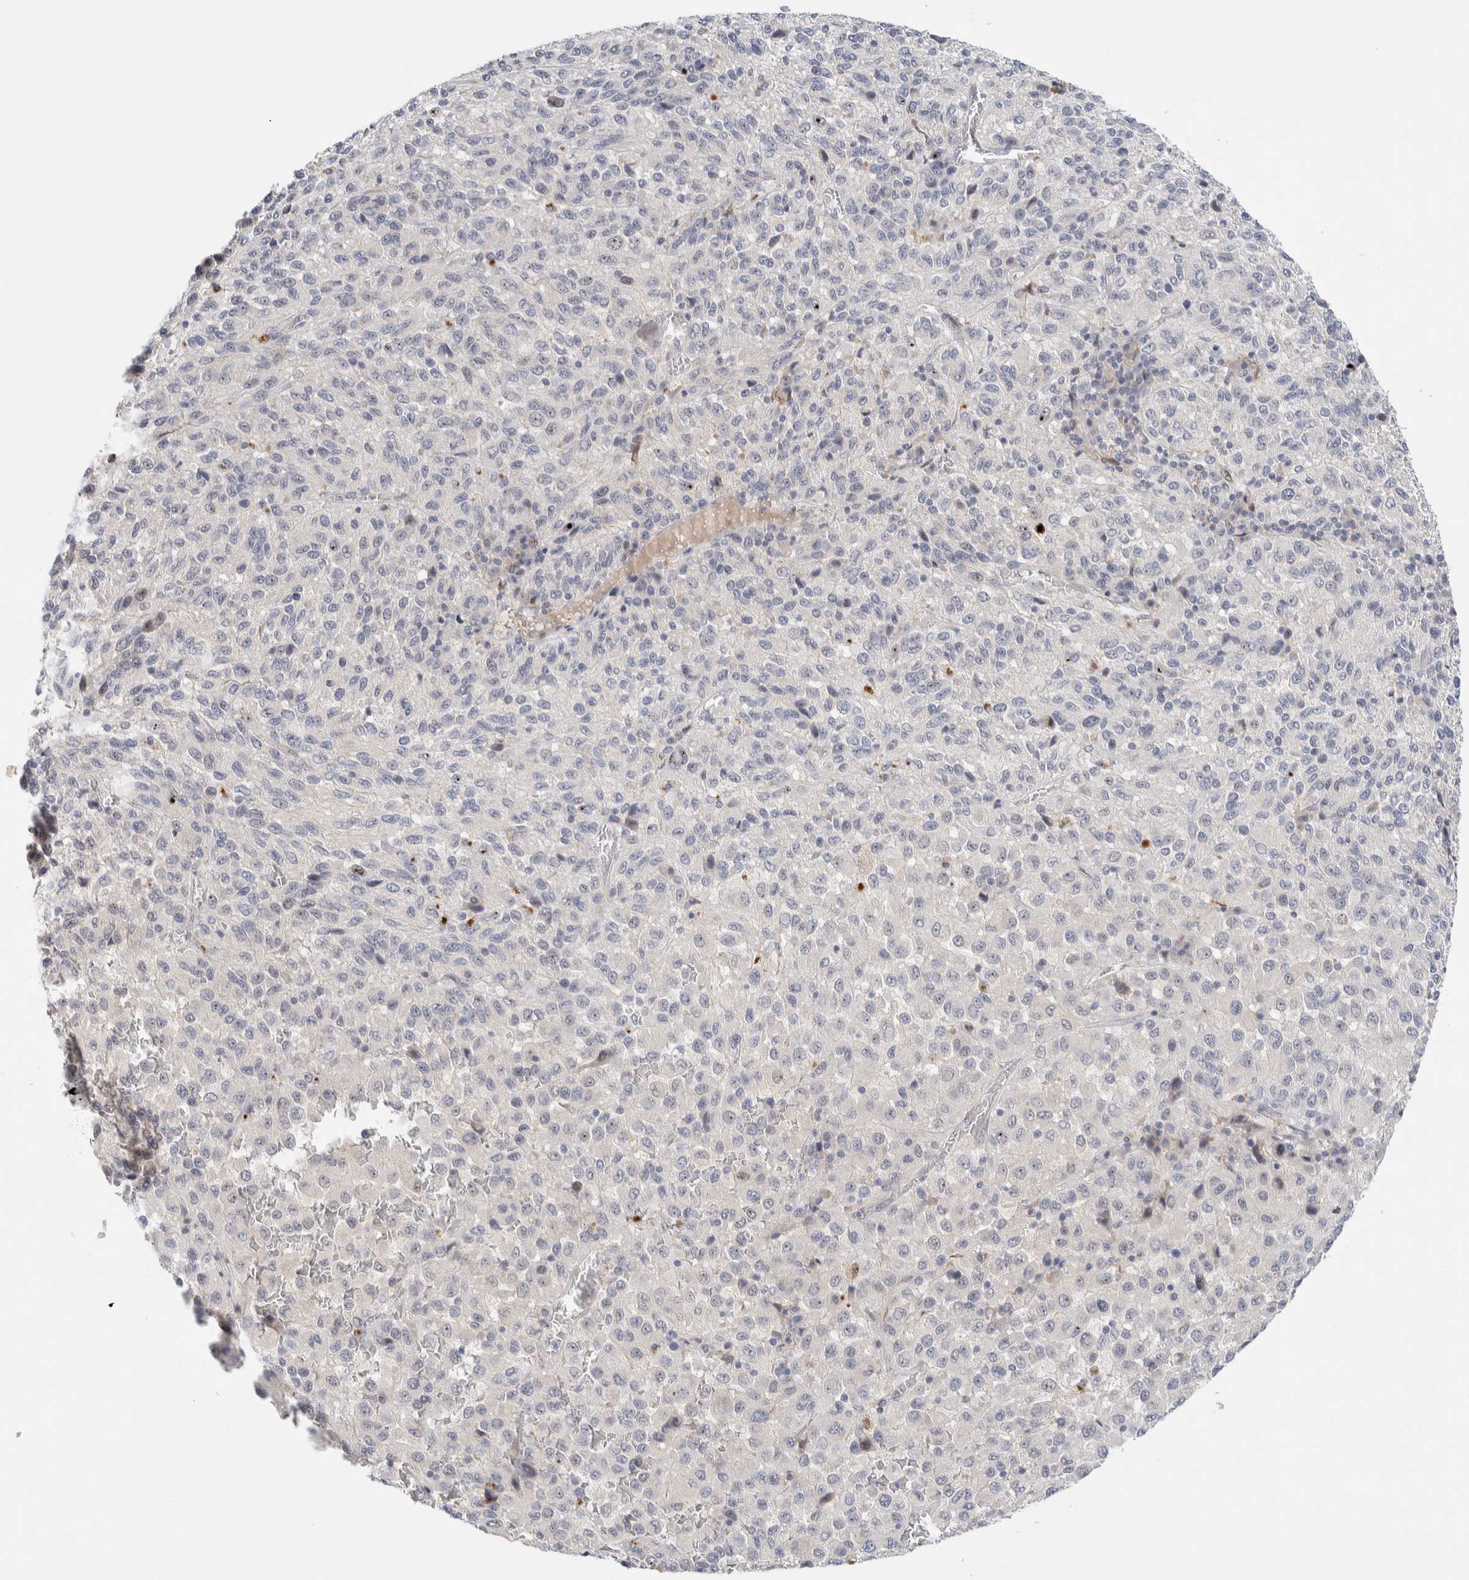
{"staining": {"intensity": "negative", "quantity": "none", "location": "none"}, "tissue": "melanoma", "cell_type": "Tumor cells", "image_type": "cancer", "snomed": [{"axis": "morphology", "description": "Malignant melanoma, Metastatic site"}, {"axis": "topography", "description": "Lung"}], "caption": "DAB immunohistochemical staining of malignant melanoma (metastatic site) shows no significant expression in tumor cells.", "gene": "DNAJB6", "patient": {"sex": "male", "age": 64}}